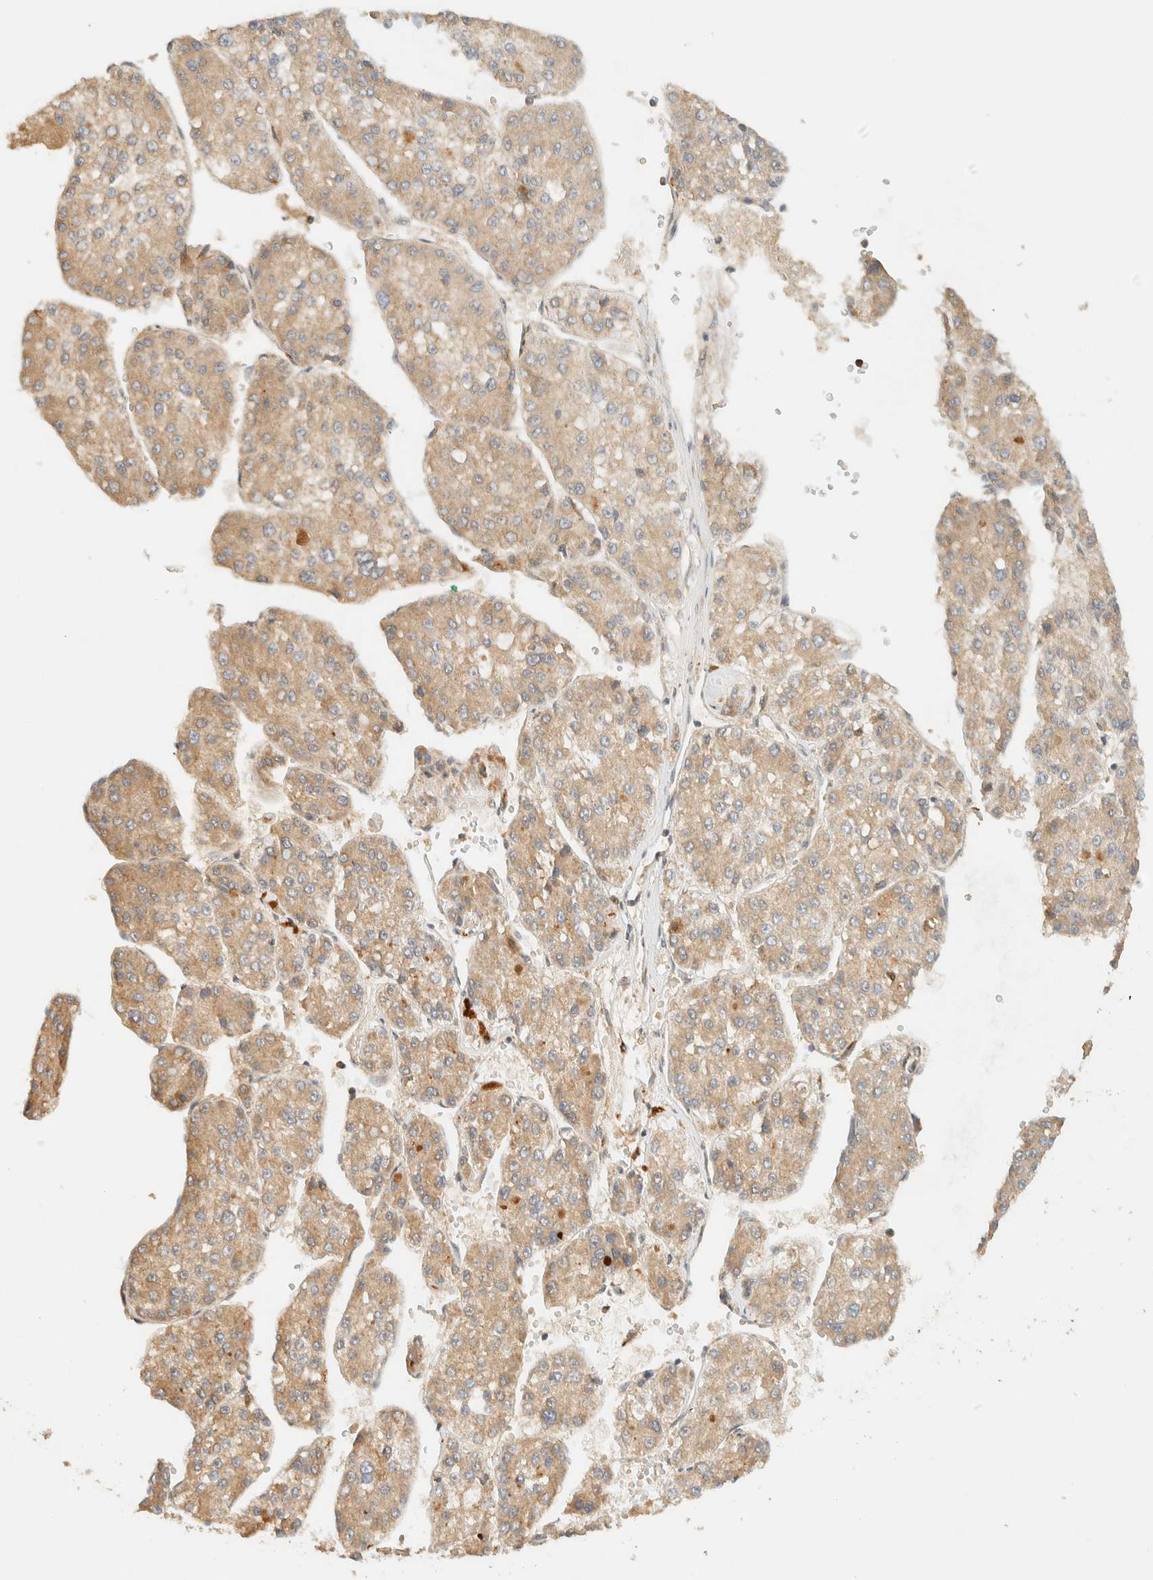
{"staining": {"intensity": "moderate", "quantity": ">75%", "location": "cytoplasmic/membranous"}, "tissue": "liver cancer", "cell_type": "Tumor cells", "image_type": "cancer", "snomed": [{"axis": "morphology", "description": "Carcinoma, Hepatocellular, NOS"}, {"axis": "topography", "description": "Liver"}], "caption": "DAB (3,3'-diaminobenzidine) immunohistochemical staining of human liver hepatocellular carcinoma displays moderate cytoplasmic/membranous protein positivity in approximately >75% of tumor cells. Immunohistochemistry stains the protein of interest in brown and the nuclei are stained blue.", "gene": "ZBTB34", "patient": {"sex": "female", "age": 73}}